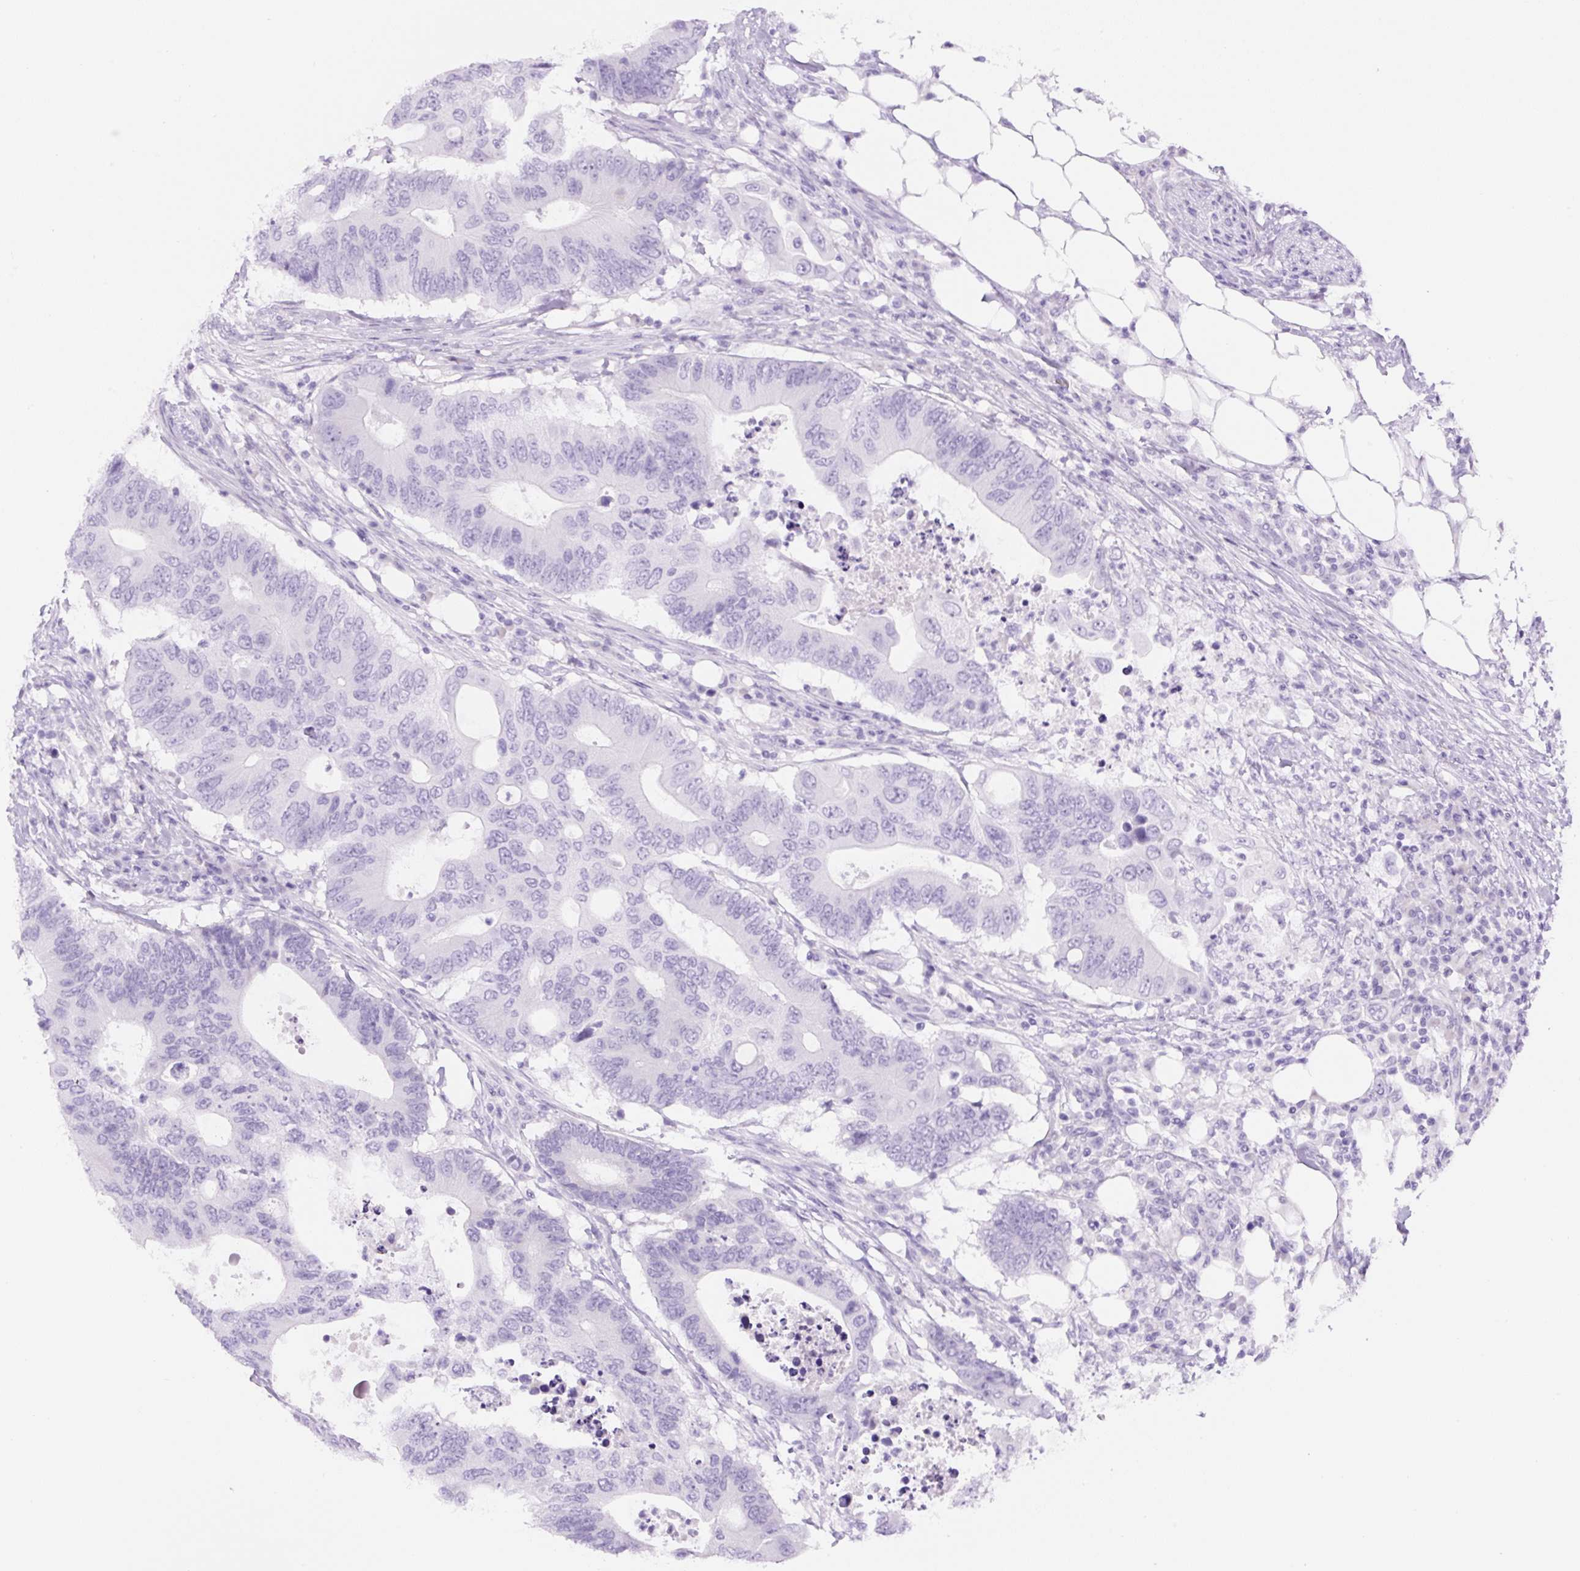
{"staining": {"intensity": "negative", "quantity": "none", "location": "none"}, "tissue": "colorectal cancer", "cell_type": "Tumor cells", "image_type": "cancer", "snomed": [{"axis": "morphology", "description": "Adenocarcinoma, NOS"}, {"axis": "topography", "description": "Colon"}], "caption": "A high-resolution histopathology image shows immunohistochemistry staining of colorectal cancer, which reveals no significant positivity in tumor cells.", "gene": "RSPO4", "patient": {"sex": "male", "age": 71}}